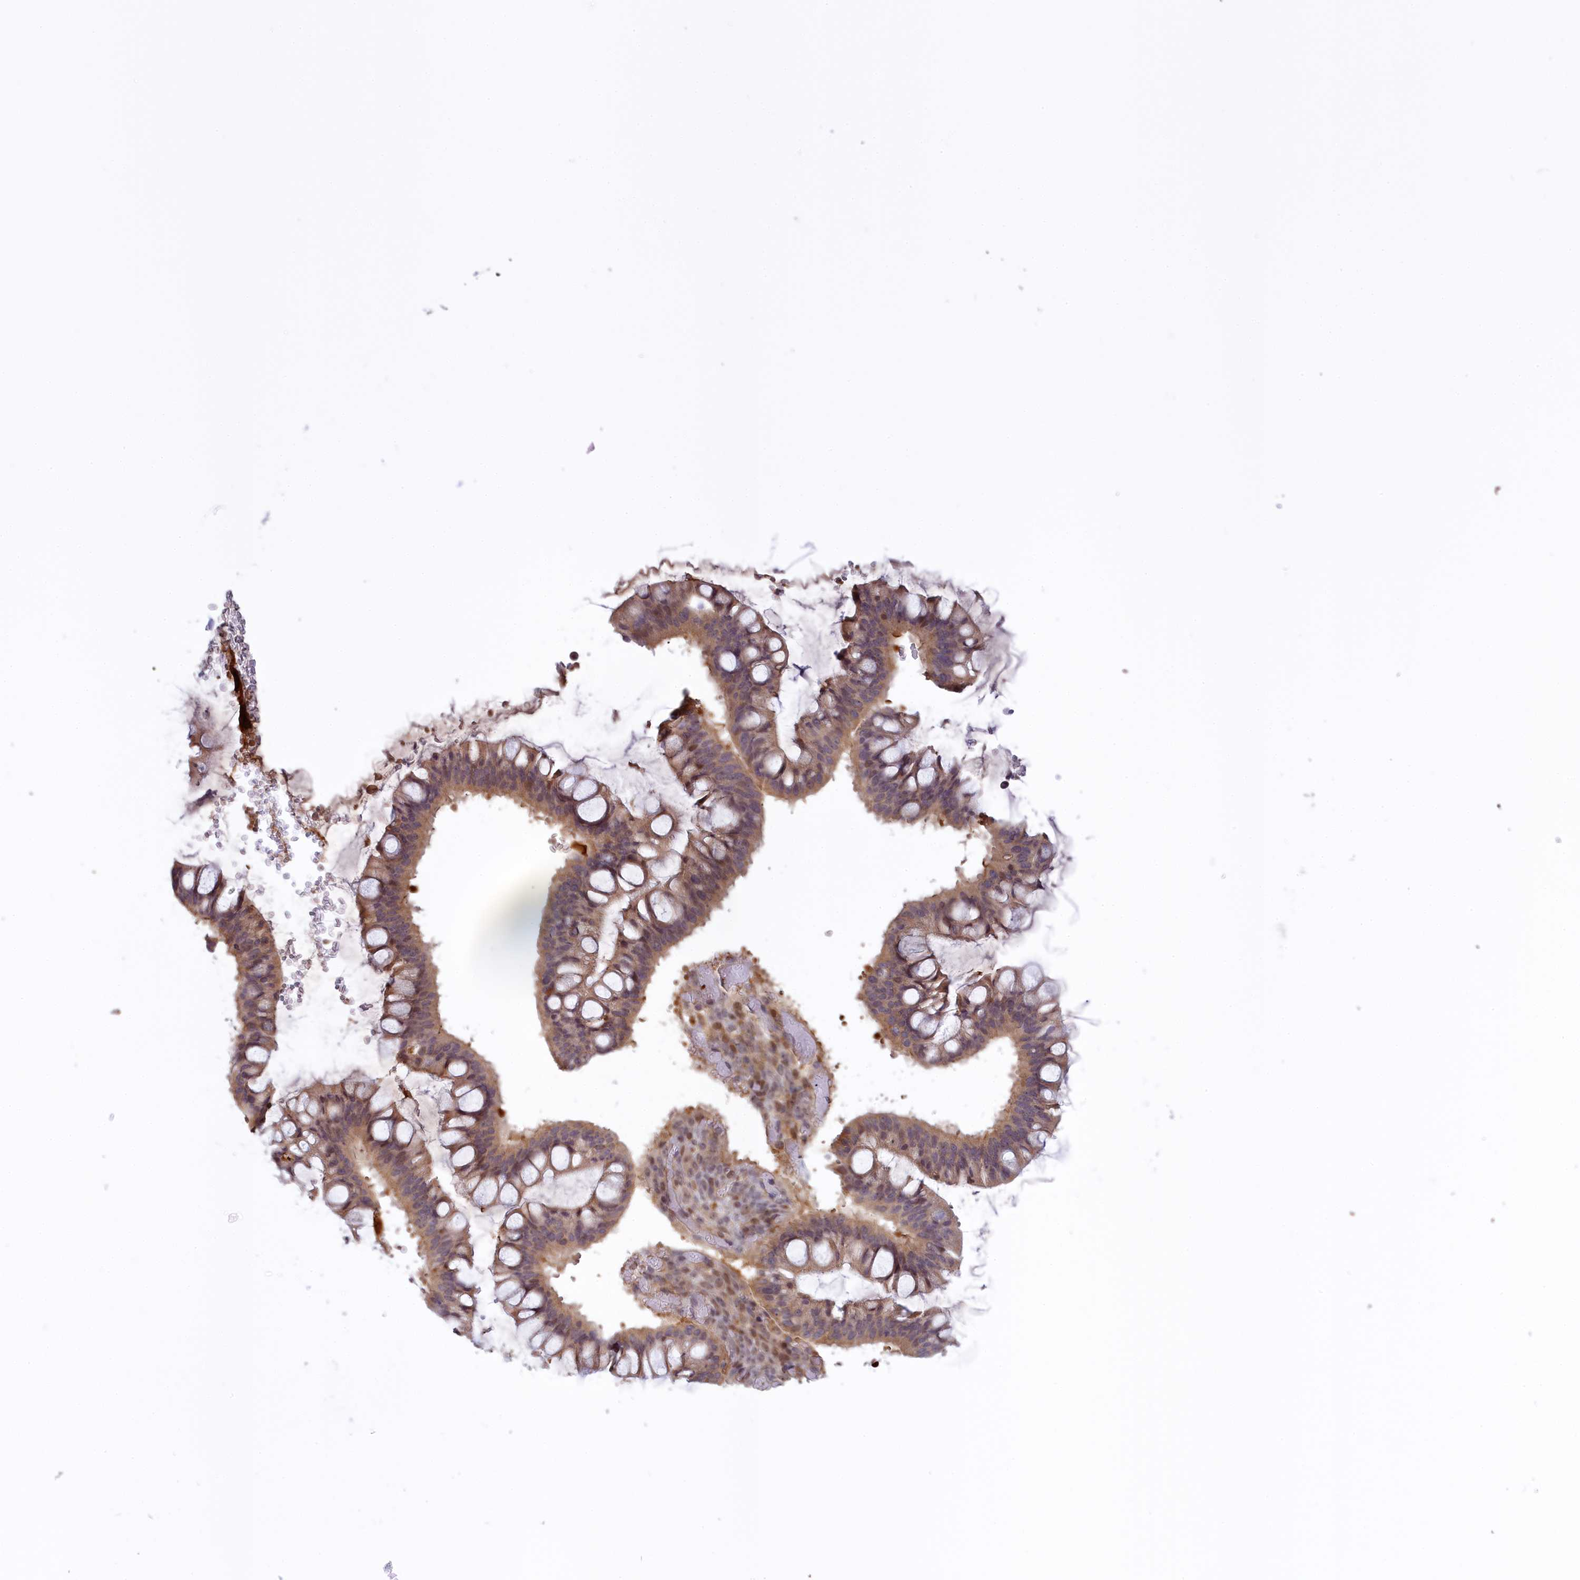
{"staining": {"intensity": "moderate", "quantity": ">75%", "location": "cytoplasmic/membranous"}, "tissue": "ovarian cancer", "cell_type": "Tumor cells", "image_type": "cancer", "snomed": [{"axis": "morphology", "description": "Cystadenocarcinoma, mucinous, NOS"}, {"axis": "topography", "description": "Ovary"}], "caption": "Immunohistochemical staining of human ovarian mucinous cystadenocarcinoma displays moderate cytoplasmic/membranous protein expression in approximately >75% of tumor cells.", "gene": "RRAD", "patient": {"sex": "female", "age": 73}}